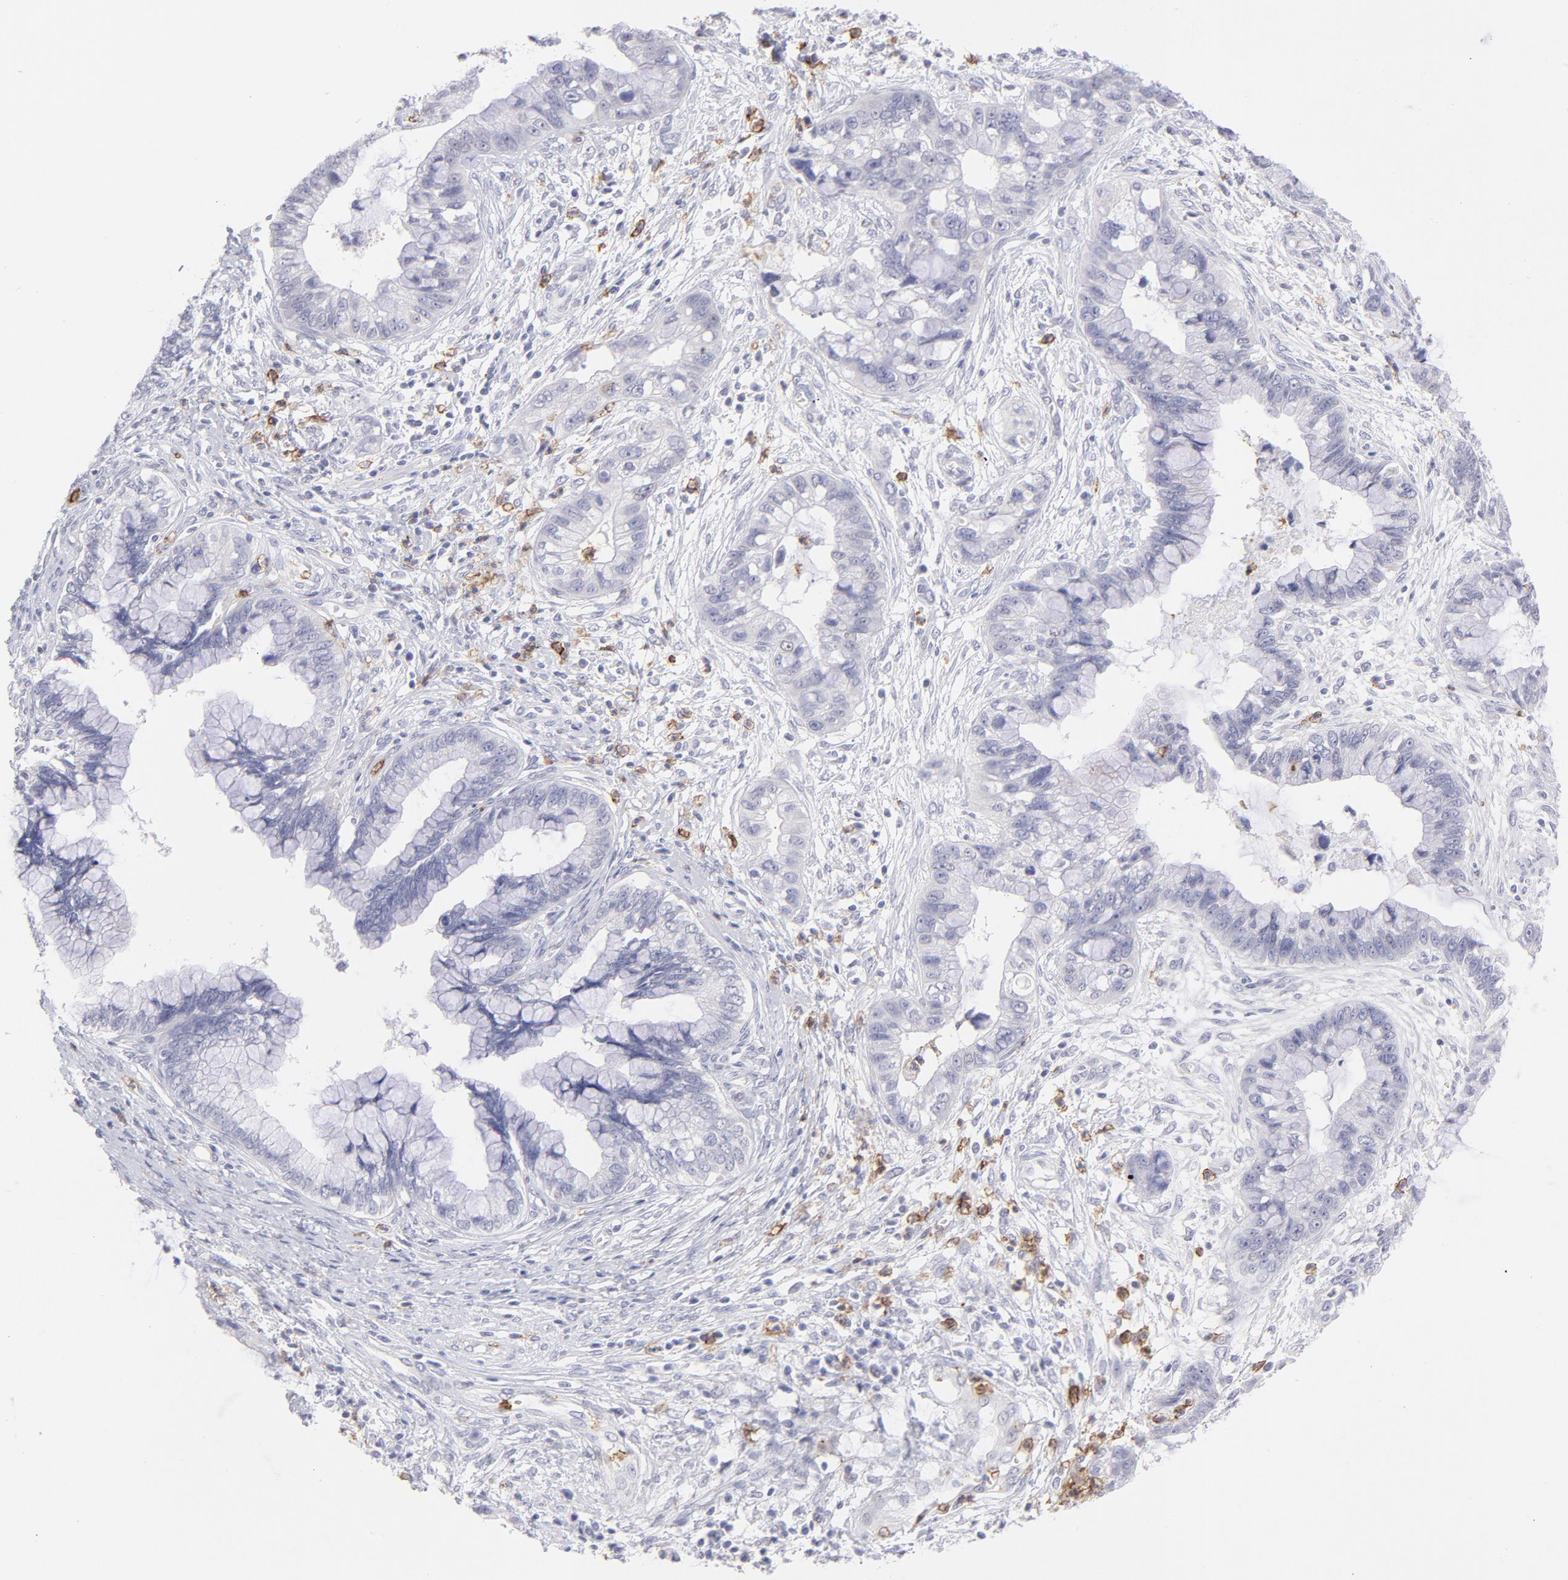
{"staining": {"intensity": "negative", "quantity": "none", "location": "none"}, "tissue": "cervical cancer", "cell_type": "Tumor cells", "image_type": "cancer", "snomed": [{"axis": "morphology", "description": "Adenocarcinoma, NOS"}, {"axis": "topography", "description": "Cervix"}], "caption": "Image shows no protein expression in tumor cells of cervical cancer tissue. (DAB immunohistochemistry, high magnification).", "gene": "LTB4R", "patient": {"sex": "female", "age": 44}}